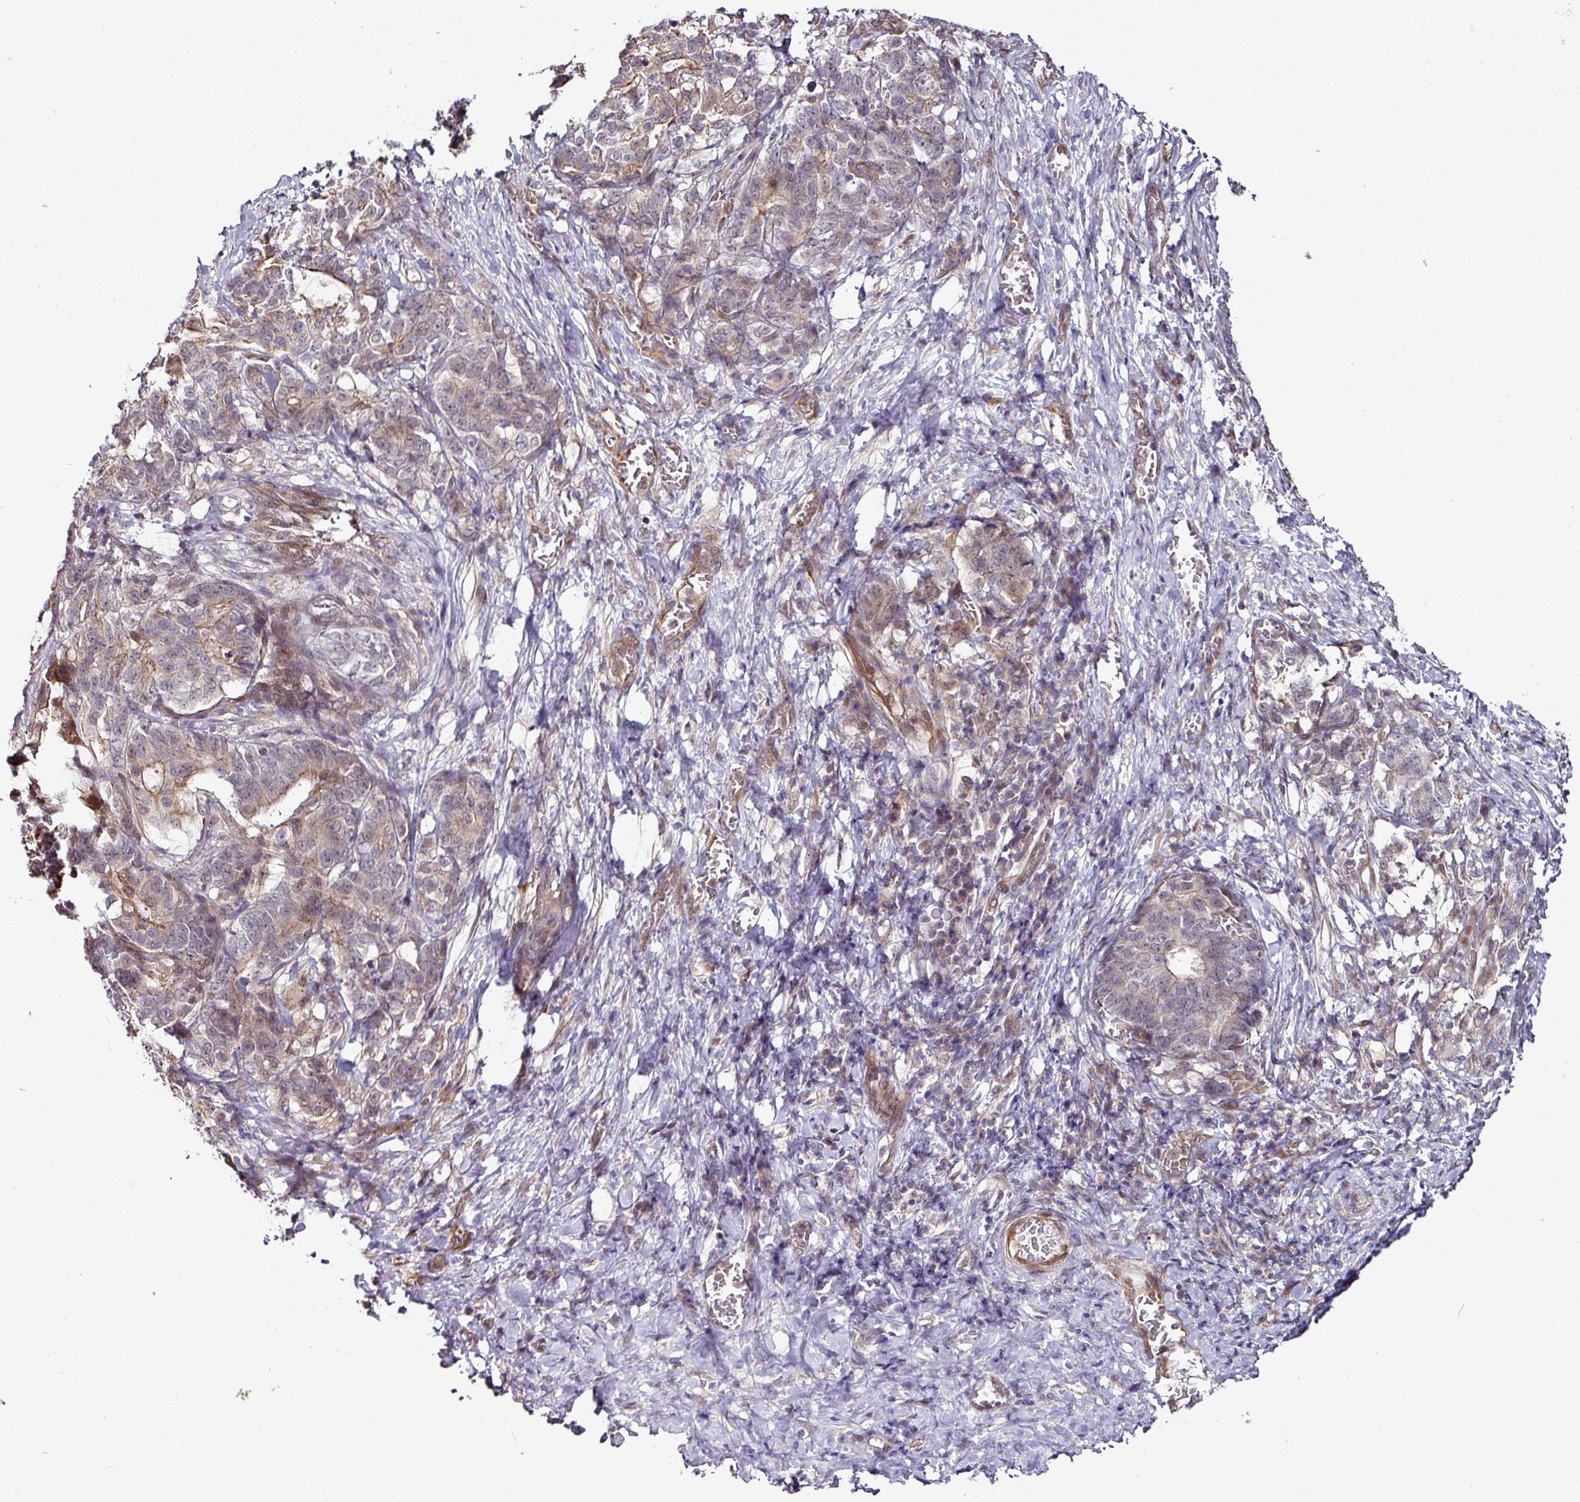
{"staining": {"intensity": "moderate", "quantity": "25%-75%", "location": "cytoplasmic/membranous"}, "tissue": "stomach cancer", "cell_type": "Tumor cells", "image_type": "cancer", "snomed": [{"axis": "morphology", "description": "Normal tissue, NOS"}, {"axis": "morphology", "description": "Adenocarcinoma, NOS"}, {"axis": "topography", "description": "Stomach"}], "caption": "Immunohistochemistry (IHC) photomicrograph of neoplastic tissue: stomach cancer stained using immunohistochemistry (IHC) reveals medium levels of moderate protein expression localized specifically in the cytoplasmic/membranous of tumor cells, appearing as a cytoplasmic/membranous brown color.", "gene": "DCAF13", "patient": {"sex": "female", "age": 64}}